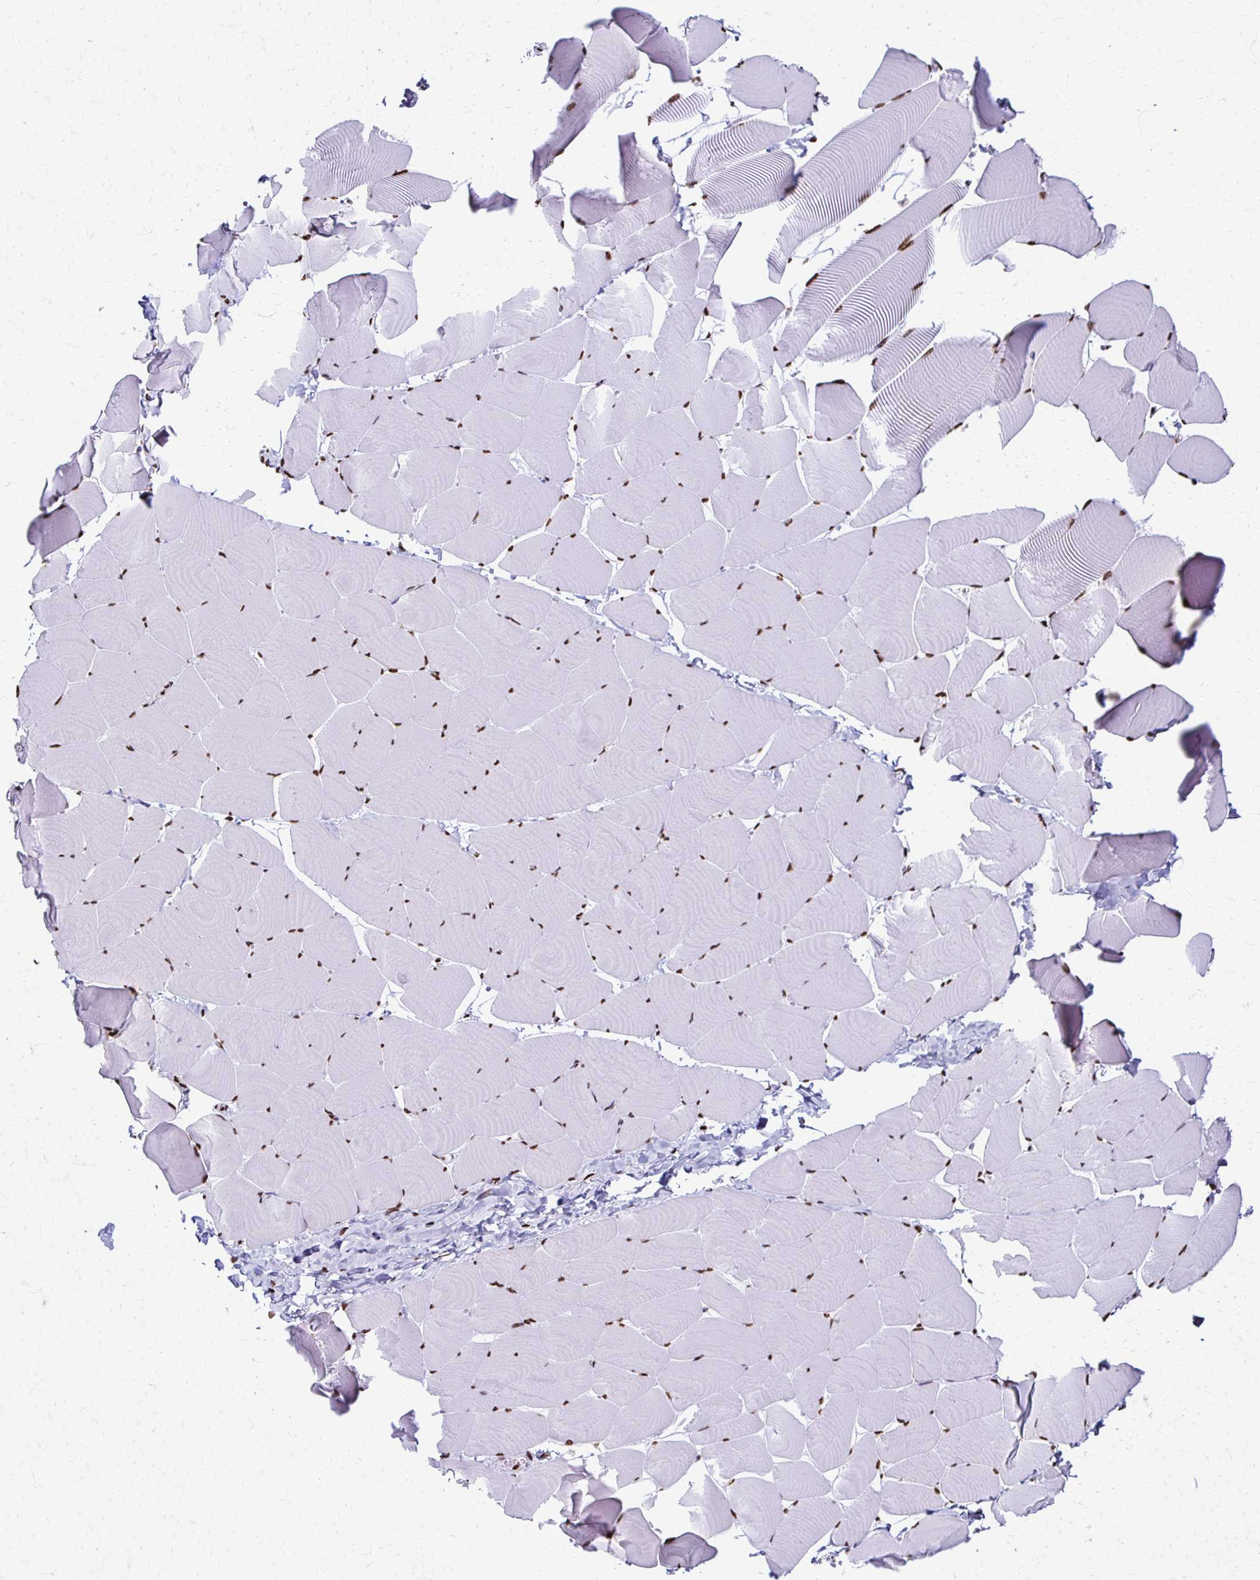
{"staining": {"intensity": "strong", "quantity": ">75%", "location": "nuclear"}, "tissue": "skeletal muscle", "cell_type": "Myocytes", "image_type": "normal", "snomed": [{"axis": "morphology", "description": "Normal tissue, NOS"}, {"axis": "topography", "description": "Skeletal muscle"}], "caption": "Skeletal muscle stained with a brown dye exhibits strong nuclear positive expression in about >75% of myocytes.", "gene": "NONO", "patient": {"sex": "male", "age": 25}}